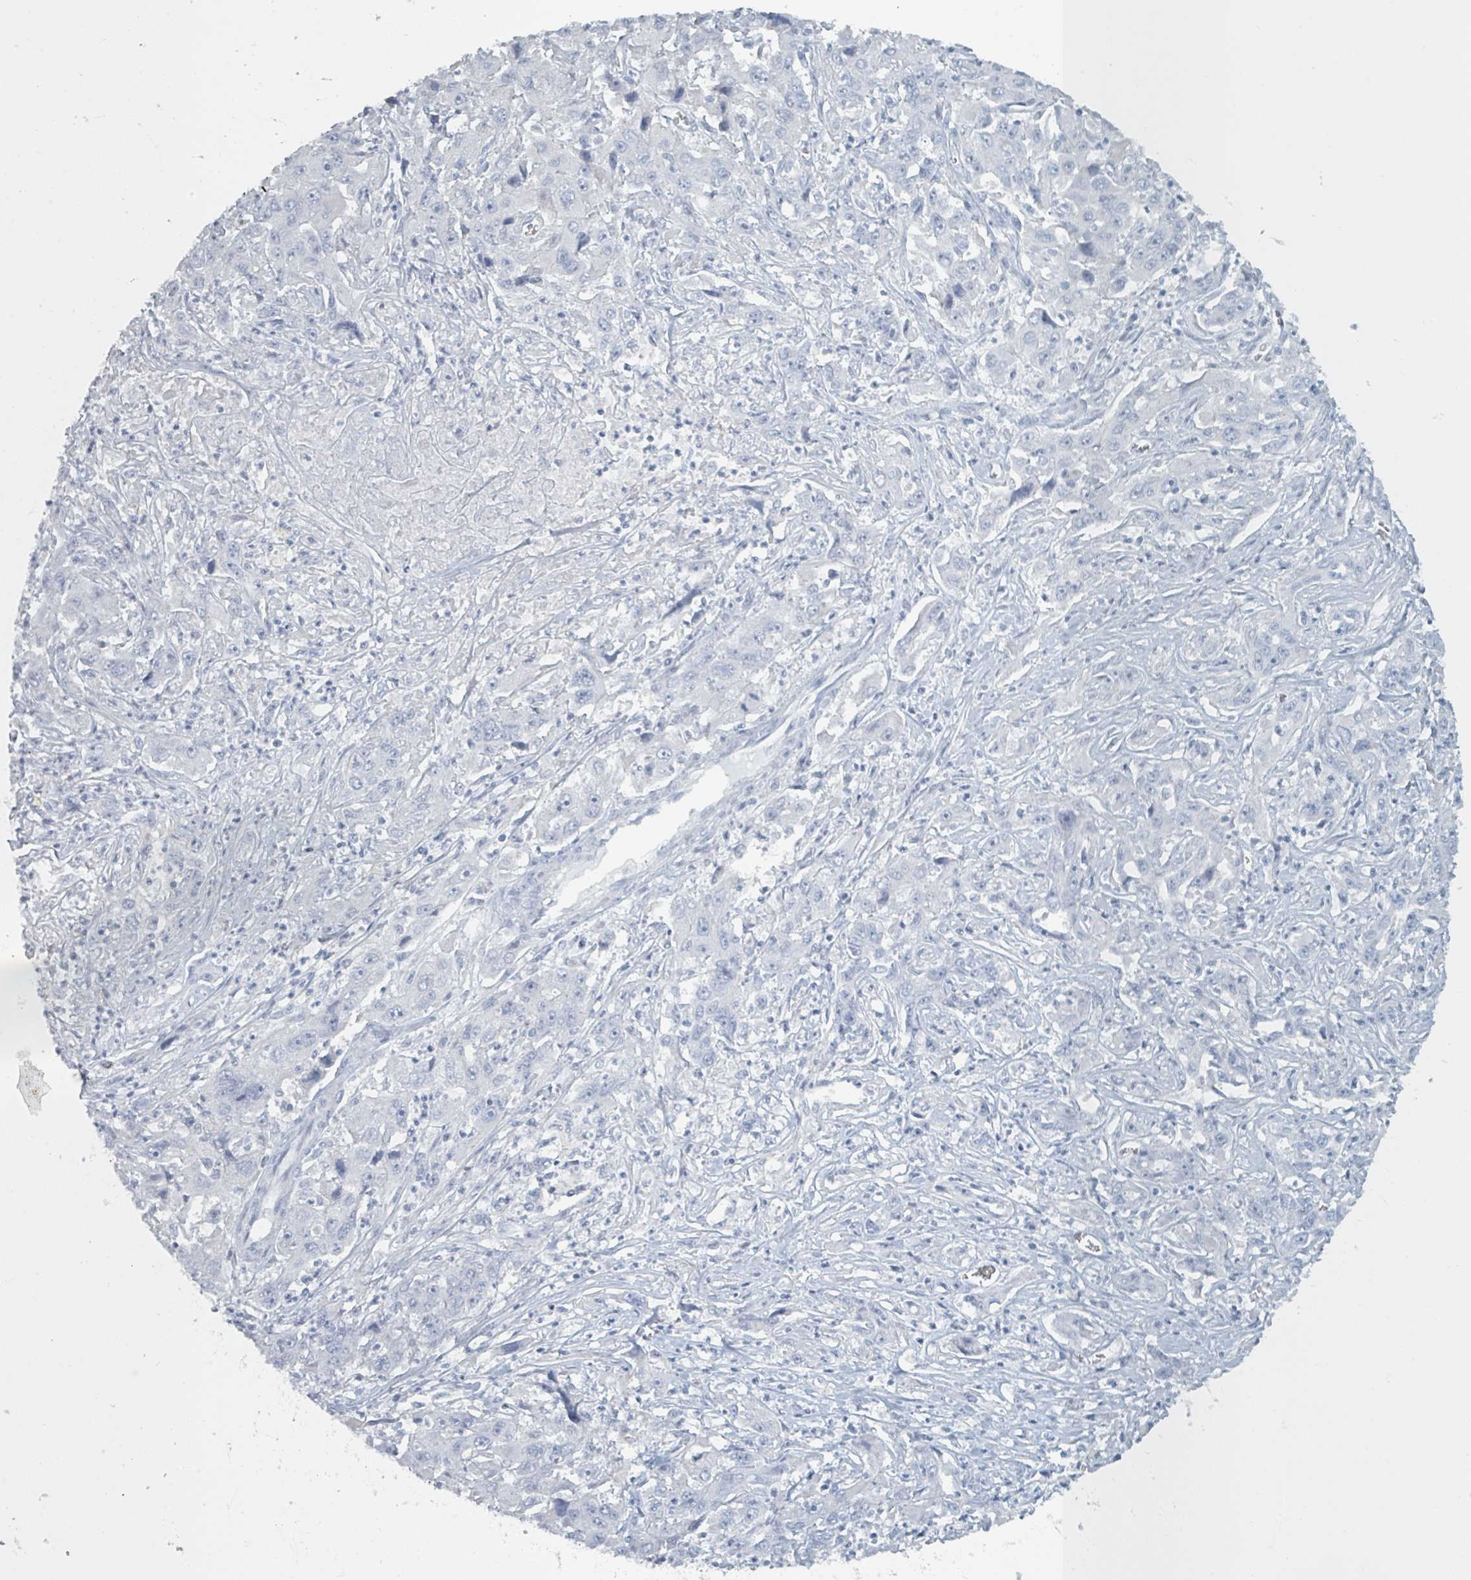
{"staining": {"intensity": "negative", "quantity": "none", "location": "none"}, "tissue": "liver cancer", "cell_type": "Tumor cells", "image_type": "cancer", "snomed": [{"axis": "morphology", "description": "Carcinoma, Hepatocellular, NOS"}, {"axis": "topography", "description": "Liver"}], "caption": "This is an immunohistochemistry histopathology image of human liver cancer. There is no staining in tumor cells.", "gene": "HEATR5A", "patient": {"sex": "male", "age": 63}}